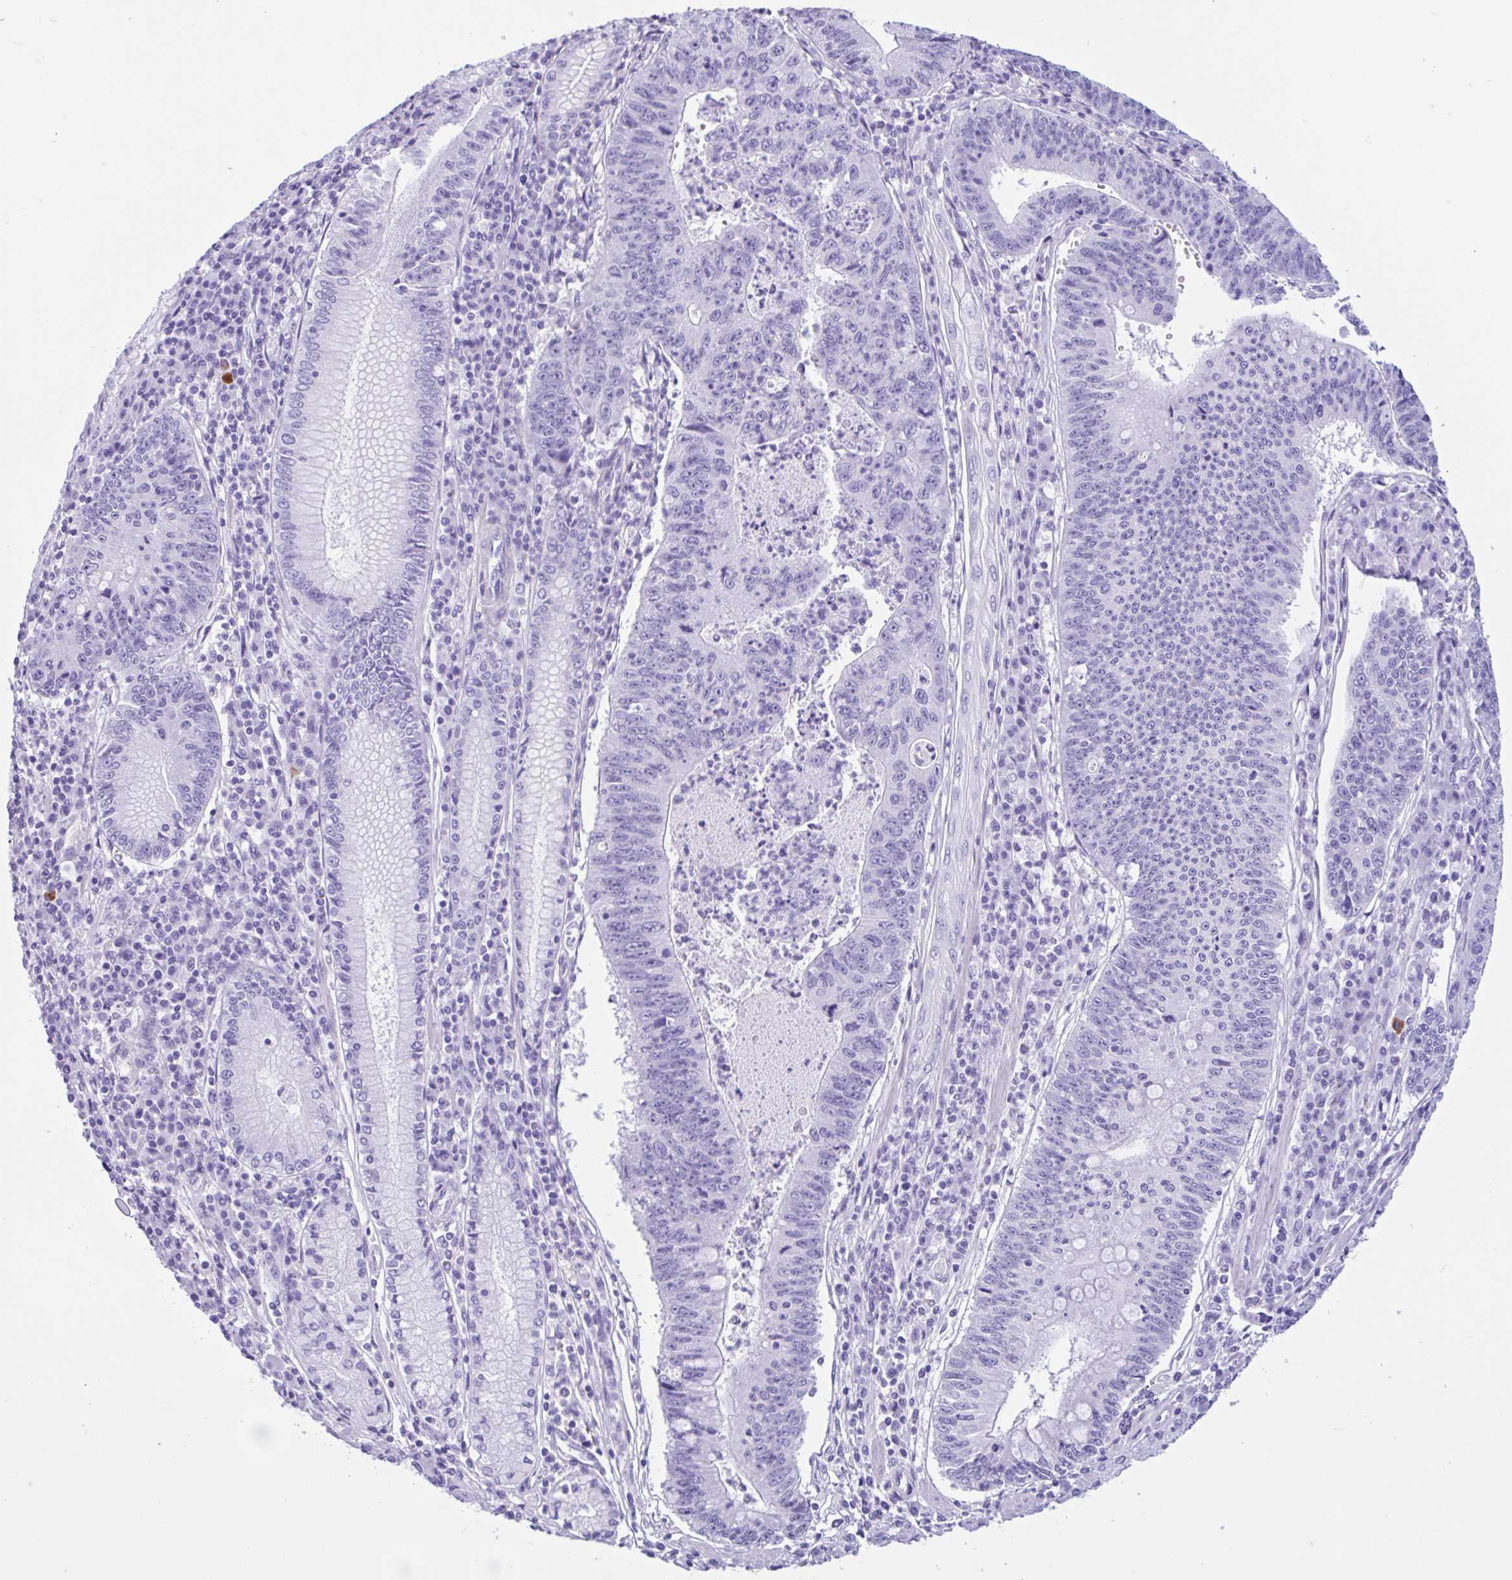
{"staining": {"intensity": "negative", "quantity": "none", "location": "none"}, "tissue": "stomach cancer", "cell_type": "Tumor cells", "image_type": "cancer", "snomed": [{"axis": "morphology", "description": "Adenocarcinoma, NOS"}, {"axis": "topography", "description": "Stomach"}], "caption": "The histopathology image displays no staining of tumor cells in stomach cancer. Nuclei are stained in blue.", "gene": "IAPP", "patient": {"sex": "male", "age": 59}}